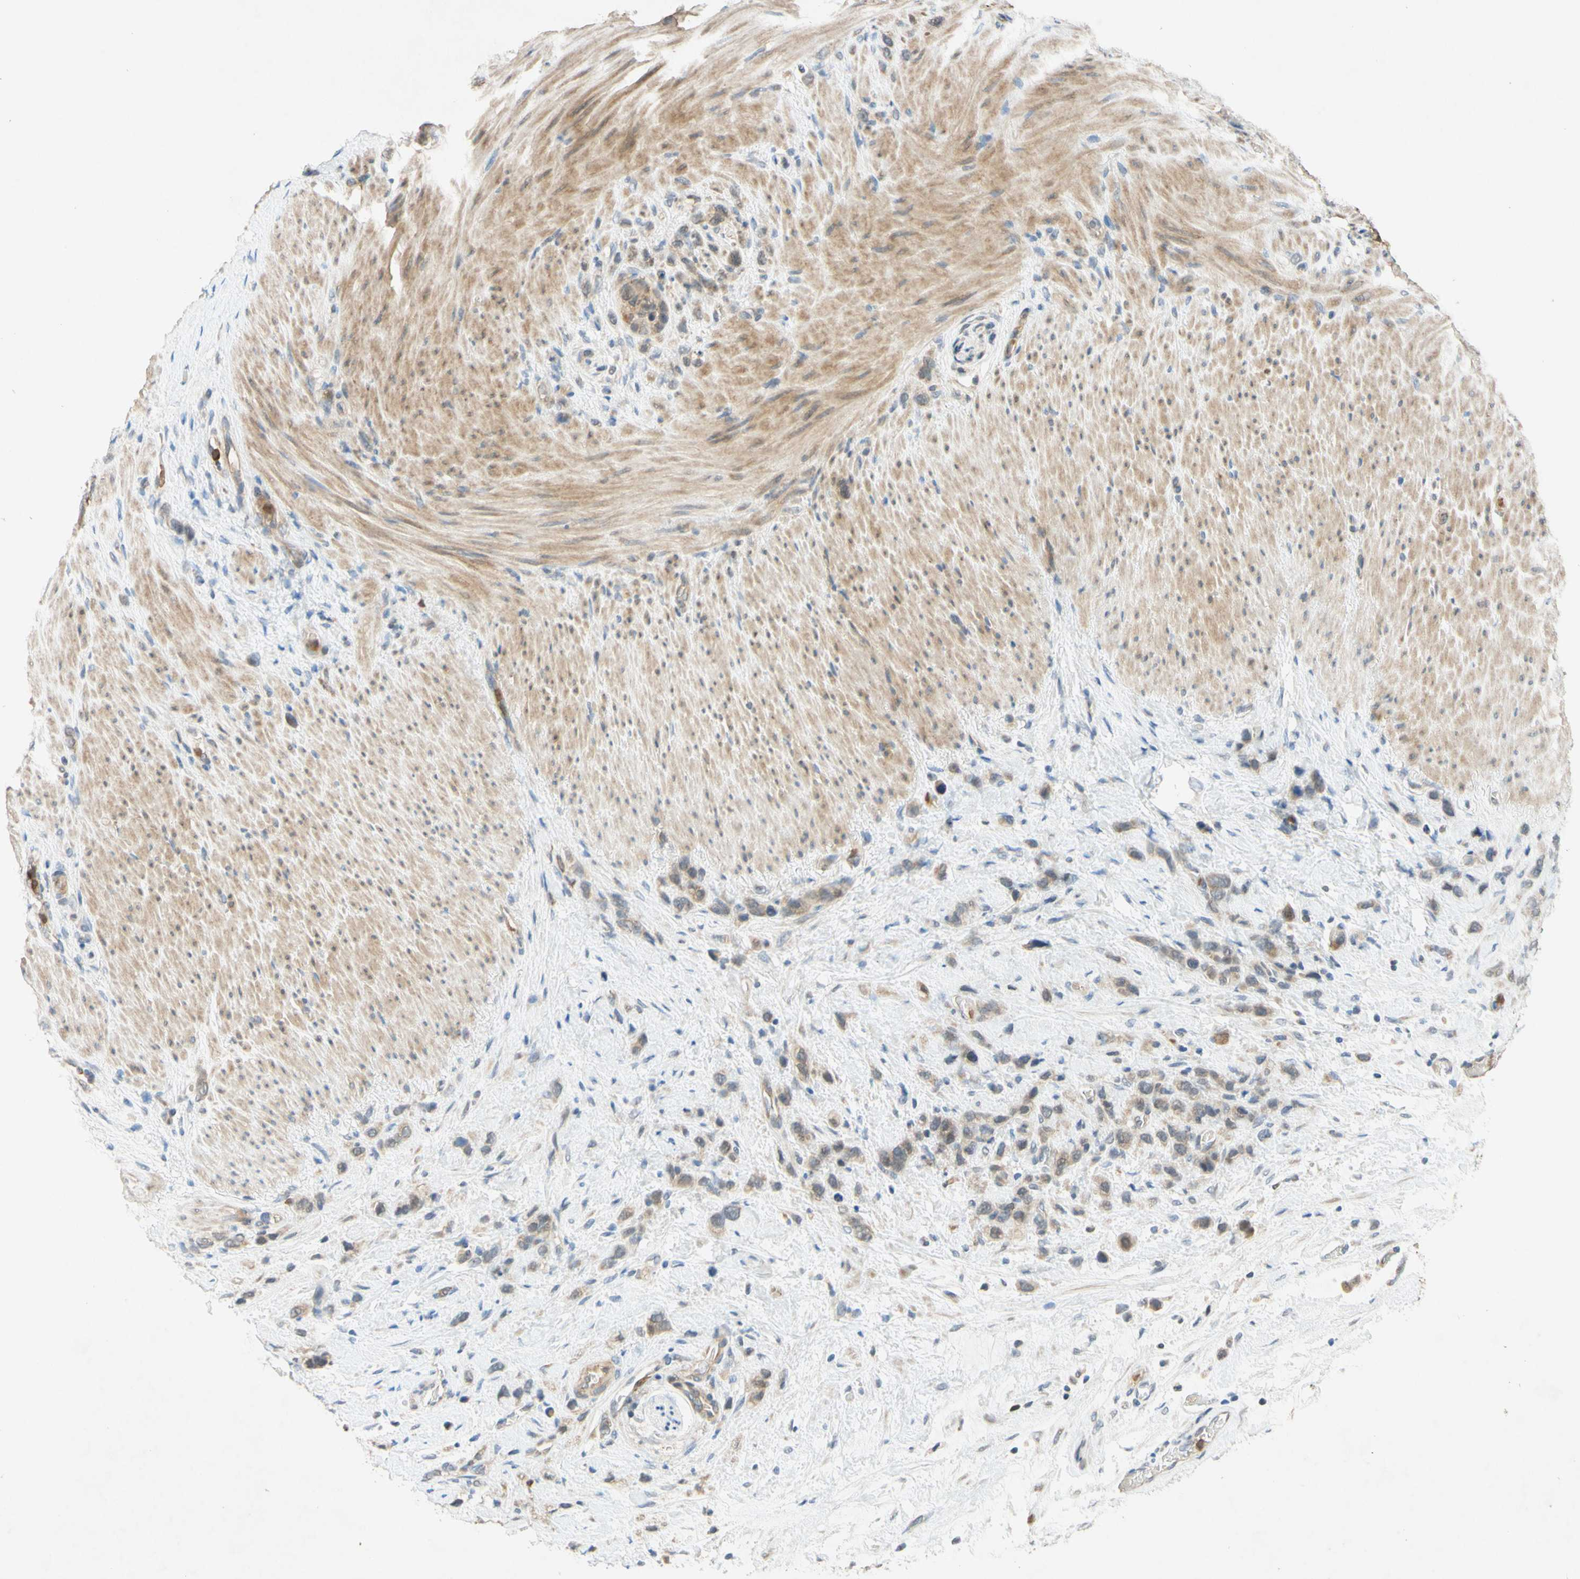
{"staining": {"intensity": "weak", "quantity": ">75%", "location": "cytoplasmic/membranous"}, "tissue": "stomach cancer", "cell_type": "Tumor cells", "image_type": "cancer", "snomed": [{"axis": "morphology", "description": "Adenocarcinoma, NOS"}, {"axis": "morphology", "description": "Adenocarcinoma, High grade"}, {"axis": "topography", "description": "Stomach, upper"}, {"axis": "topography", "description": "Stomach, lower"}], "caption": "Stomach high-grade adenocarcinoma stained for a protein demonstrates weak cytoplasmic/membranous positivity in tumor cells.", "gene": "GATA1", "patient": {"sex": "female", "age": 65}}